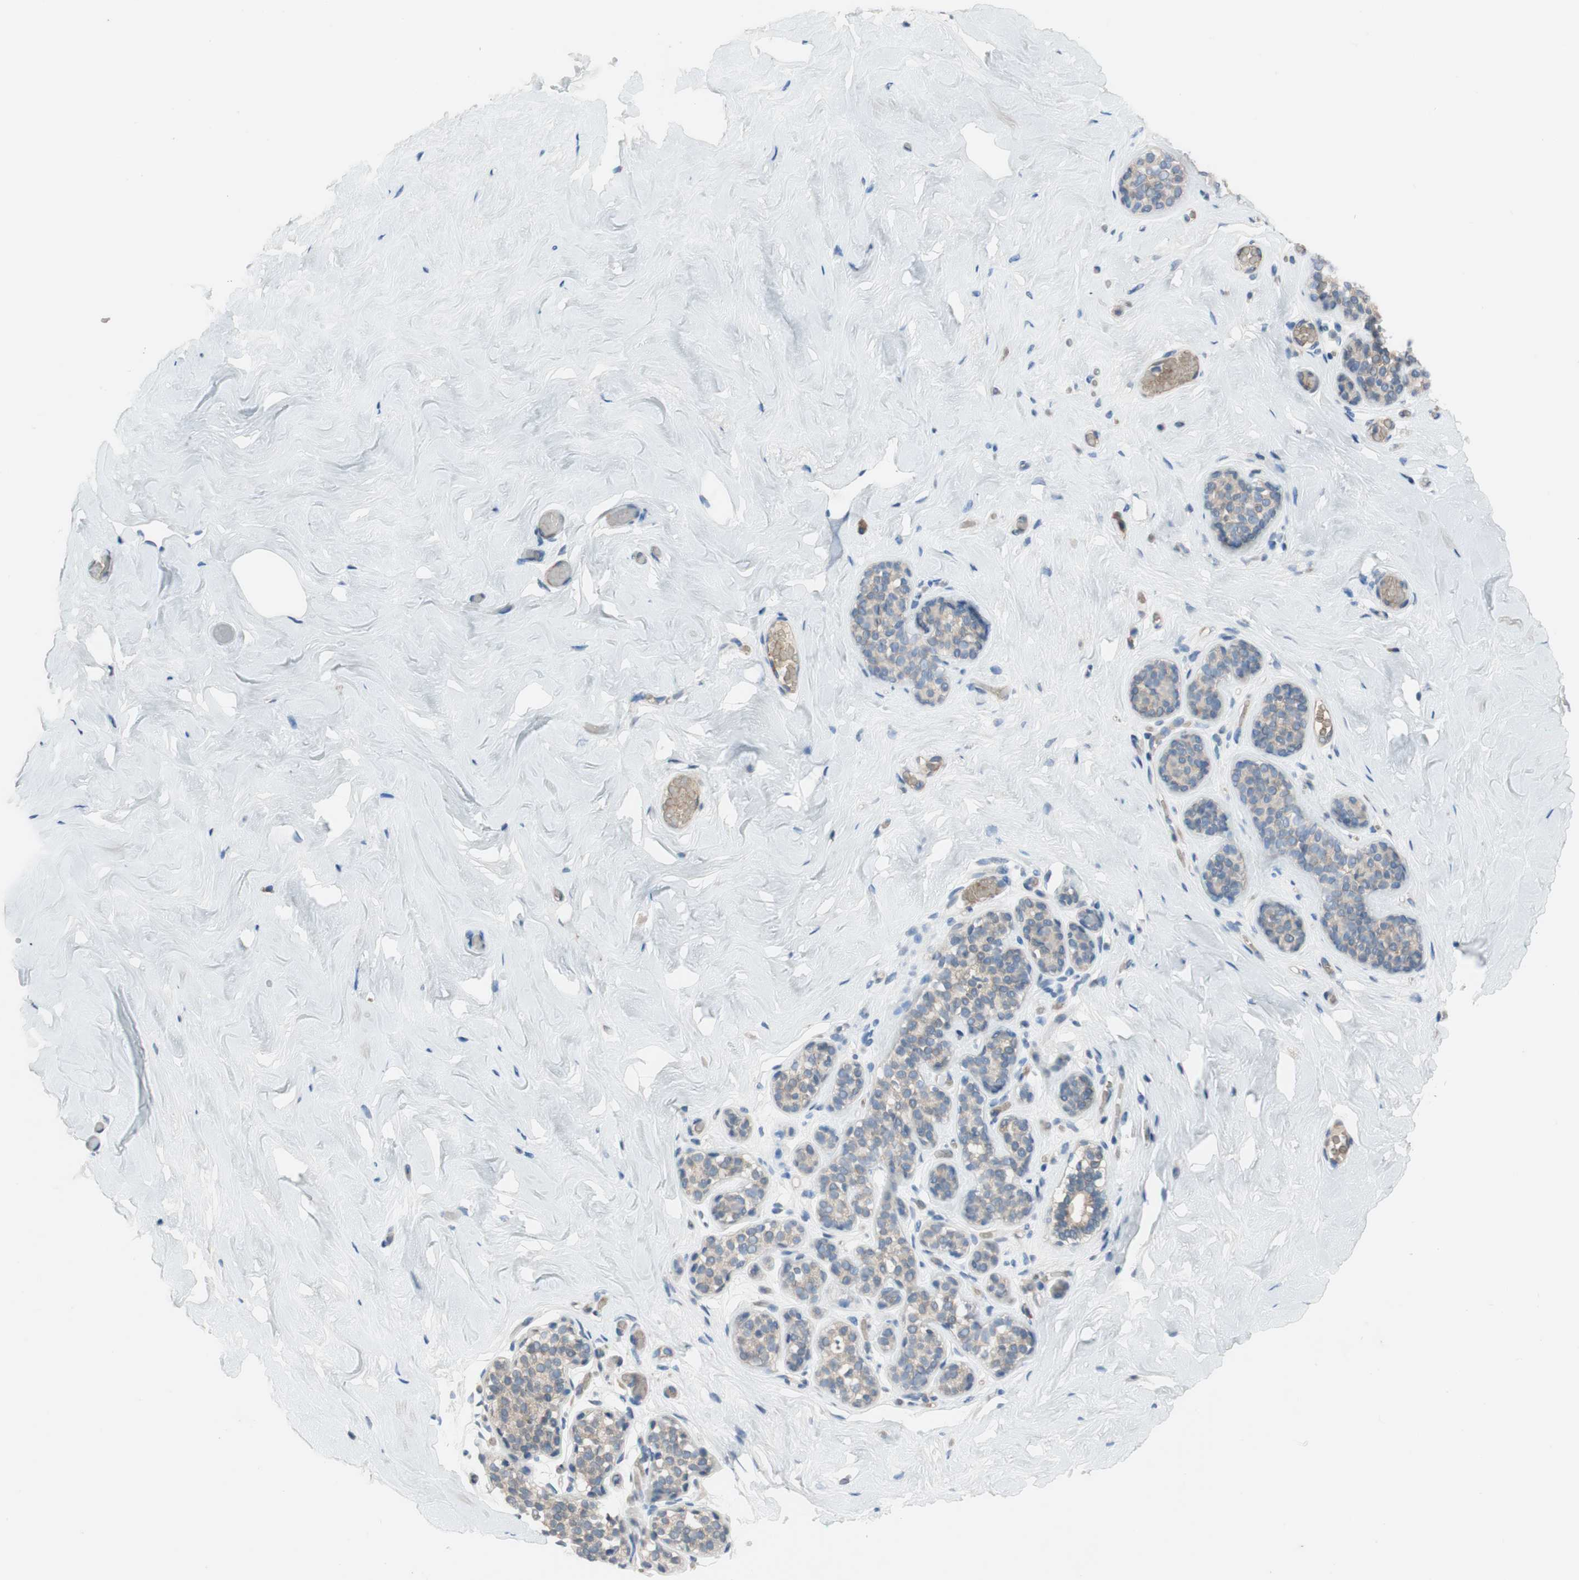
{"staining": {"intensity": "negative", "quantity": "none", "location": "none"}, "tissue": "breast", "cell_type": "Adipocytes", "image_type": "normal", "snomed": [{"axis": "morphology", "description": "Normal tissue, NOS"}, {"axis": "topography", "description": "Breast"}], "caption": "An immunohistochemistry (IHC) photomicrograph of benign breast is shown. There is no staining in adipocytes of breast. The staining is performed using DAB brown chromogen with nuclei counter-stained in using hematoxylin.", "gene": "ADD2", "patient": {"sex": "female", "age": 75}}